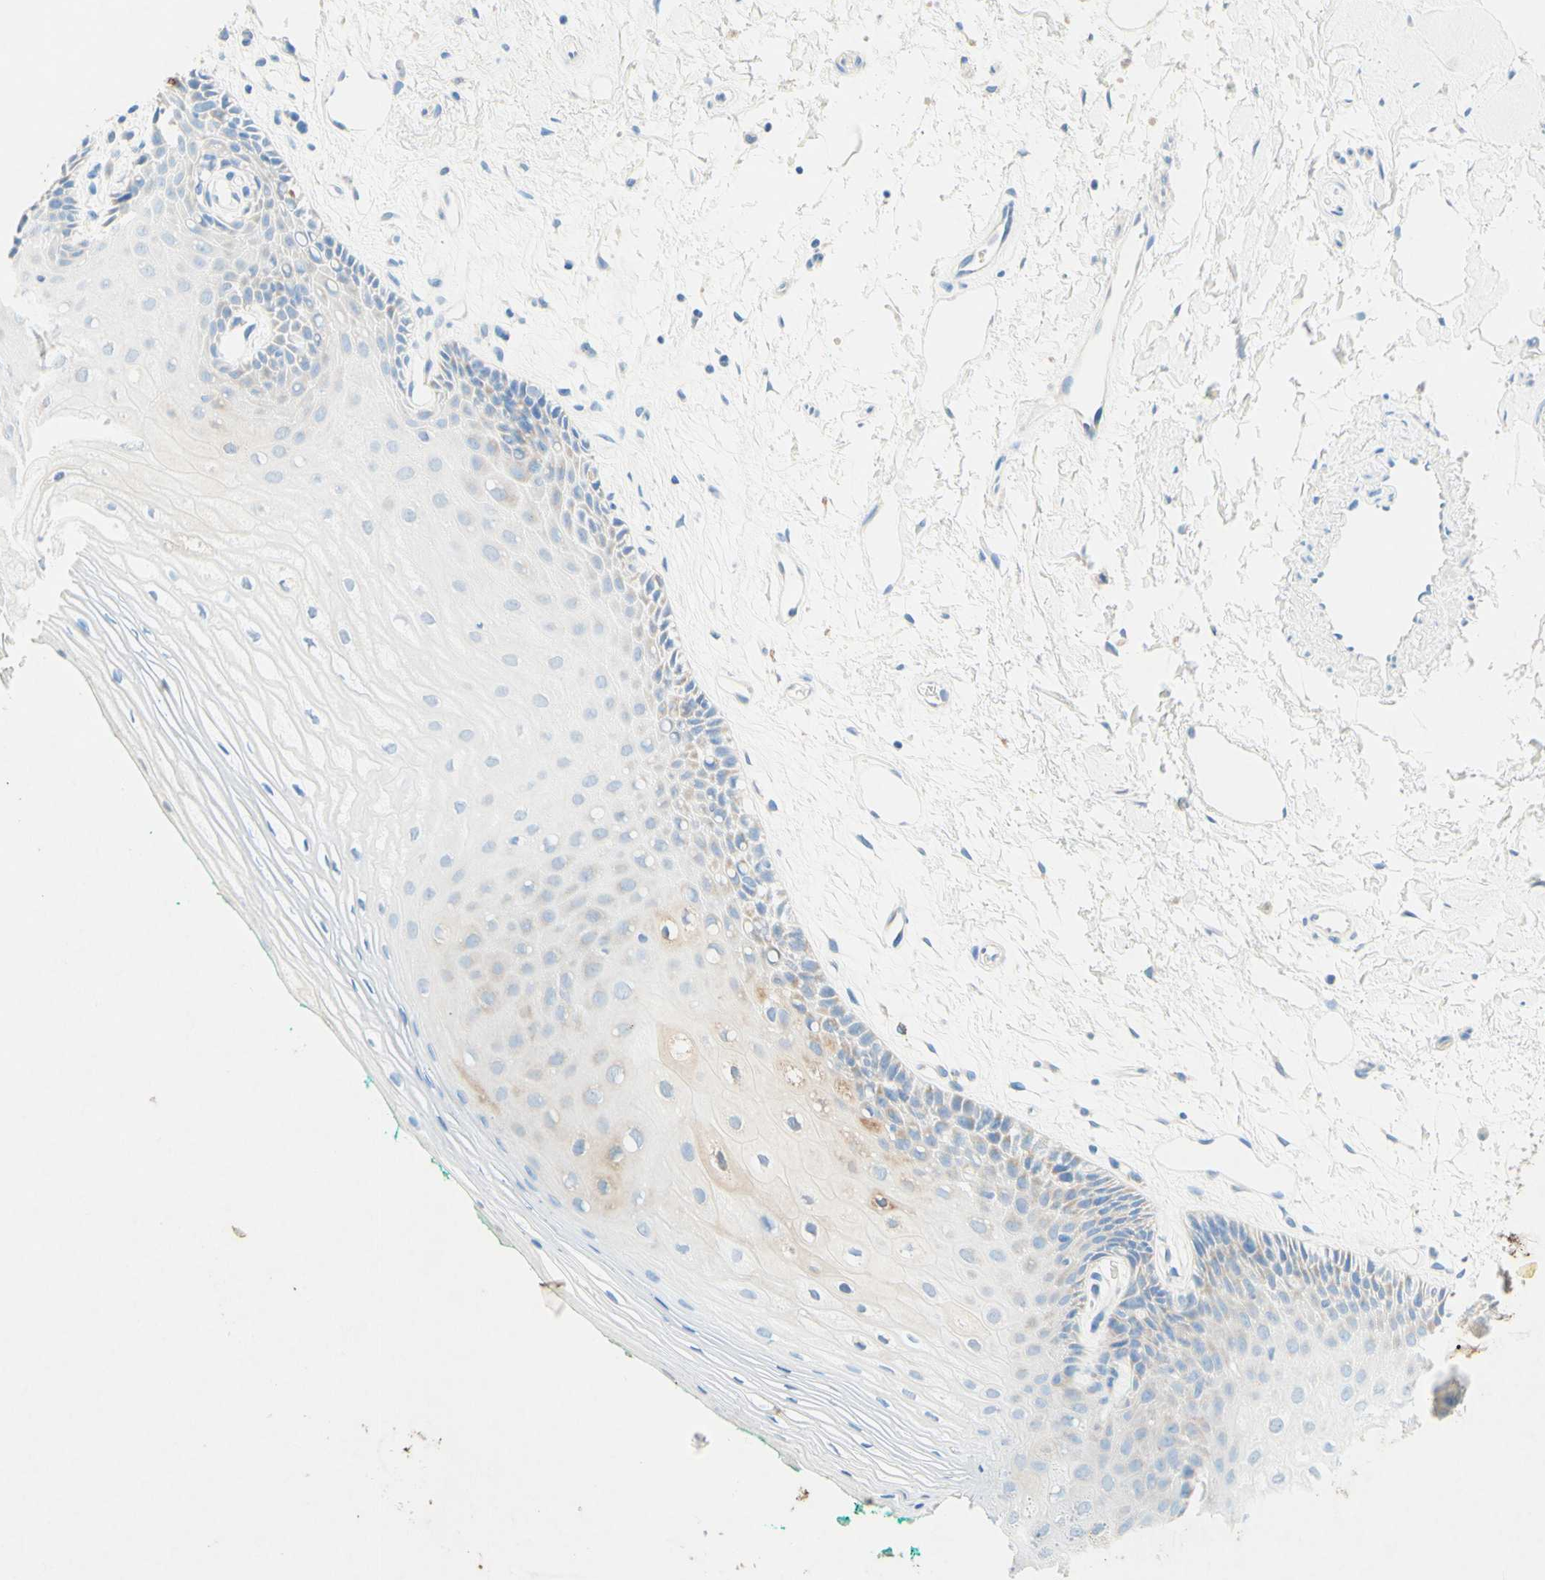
{"staining": {"intensity": "weak", "quantity": "<25%", "location": "cytoplasmic/membranous"}, "tissue": "oral mucosa", "cell_type": "Squamous epithelial cells", "image_type": "normal", "snomed": [{"axis": "morphology", "description": "Normal tissue, NOS"}, {"axis": "morphology", "description": "Squamous cell carcinoma, NOS"}, {"axis": "topography", "description": "Skeletal muscle"}, {"axis": "topography", "description": "Oral tissue"}, {"axis": "topography", "description": "Head-Neck"}], "caption": "DAB (3,3'-diaminobenzidine) immunohistochemical staining of unremarkable oral mucosa reveals no significant staining in squamous epithelial cells.", "gene": "SLC46A1", "patient": {"sex": "female", "age": 84}}